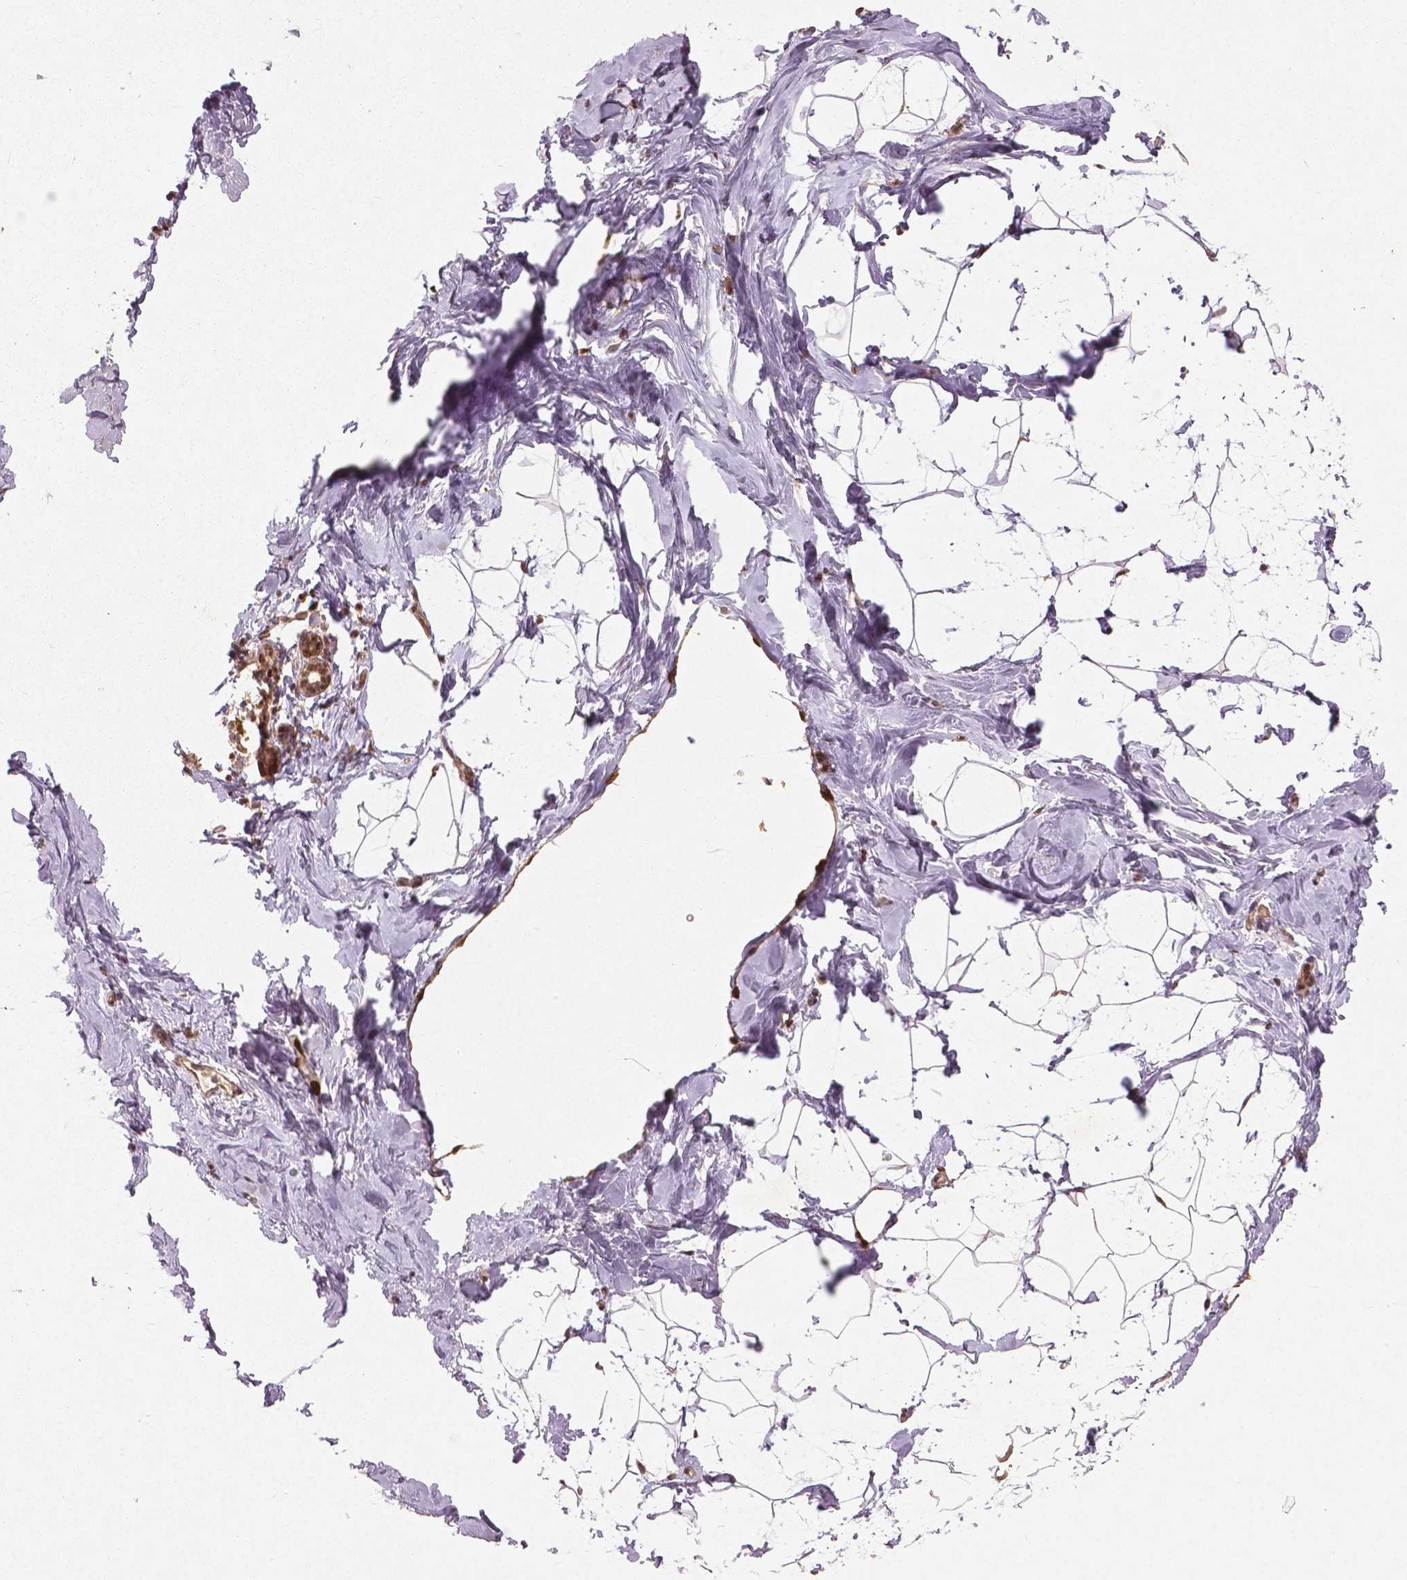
{"staining": {"intensity": "moderate", "quantity": ">75%", "location": "nuclear"}, "tissue": "breast", "cell_type": "Adipocytes", "image_type": "normal", "snomed": [{"axis": "morphology", "description": "Normal tissue, NOS"}, {"axis": "topography", "description": "Breast"}], "caption": "Moderate nuclear staining for a protein is seen in about >75% of adipocytes of unremarkable breast using immunohistochemistry.", "gene": "WWTR1", "patient": {"sex": "female", "age": 32}}